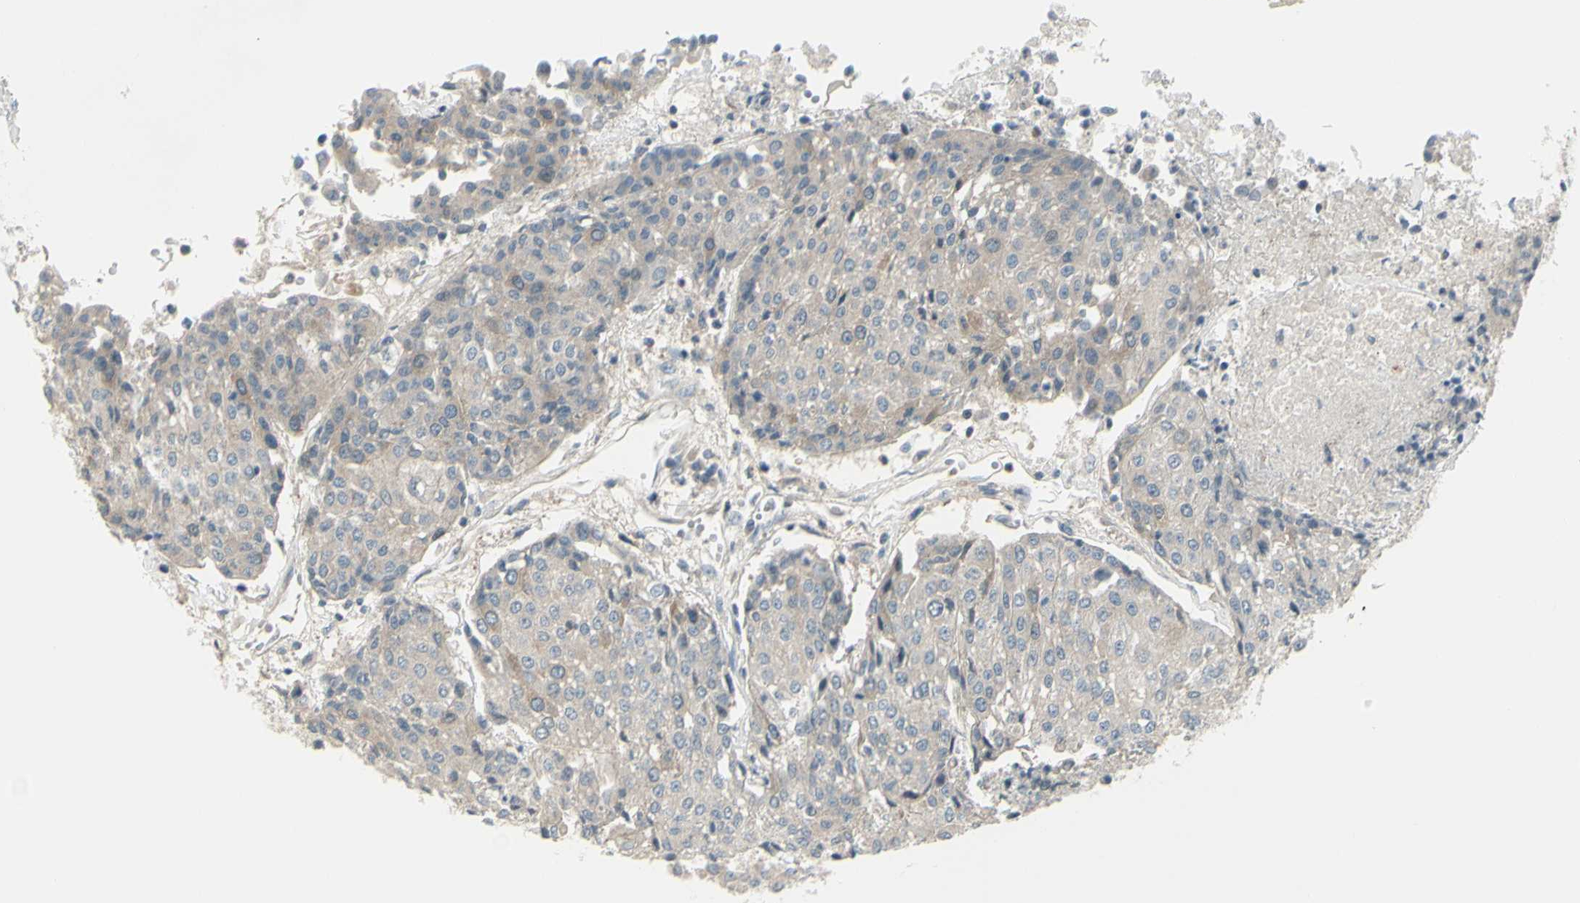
{"staining": {"intensity": "weak", "quantity": "<25%", "location": "cytoplasmic/membranous"}, "tissue": "urothelial cancer", "cell_type": "Tumor cells", "image_type": "cancer", "snomed": [{"axis": "morphology", "description": "Urothelial carcinoma, High grade"}, {"axis": "topography", "description": "Urinary bladder"}], "caption": "Tumor cells are negative for brown protein staining in urothelial carcinoma (high-grade).", "gene": "CCNB2", "patient": {"sex": "female", "age": 85}}